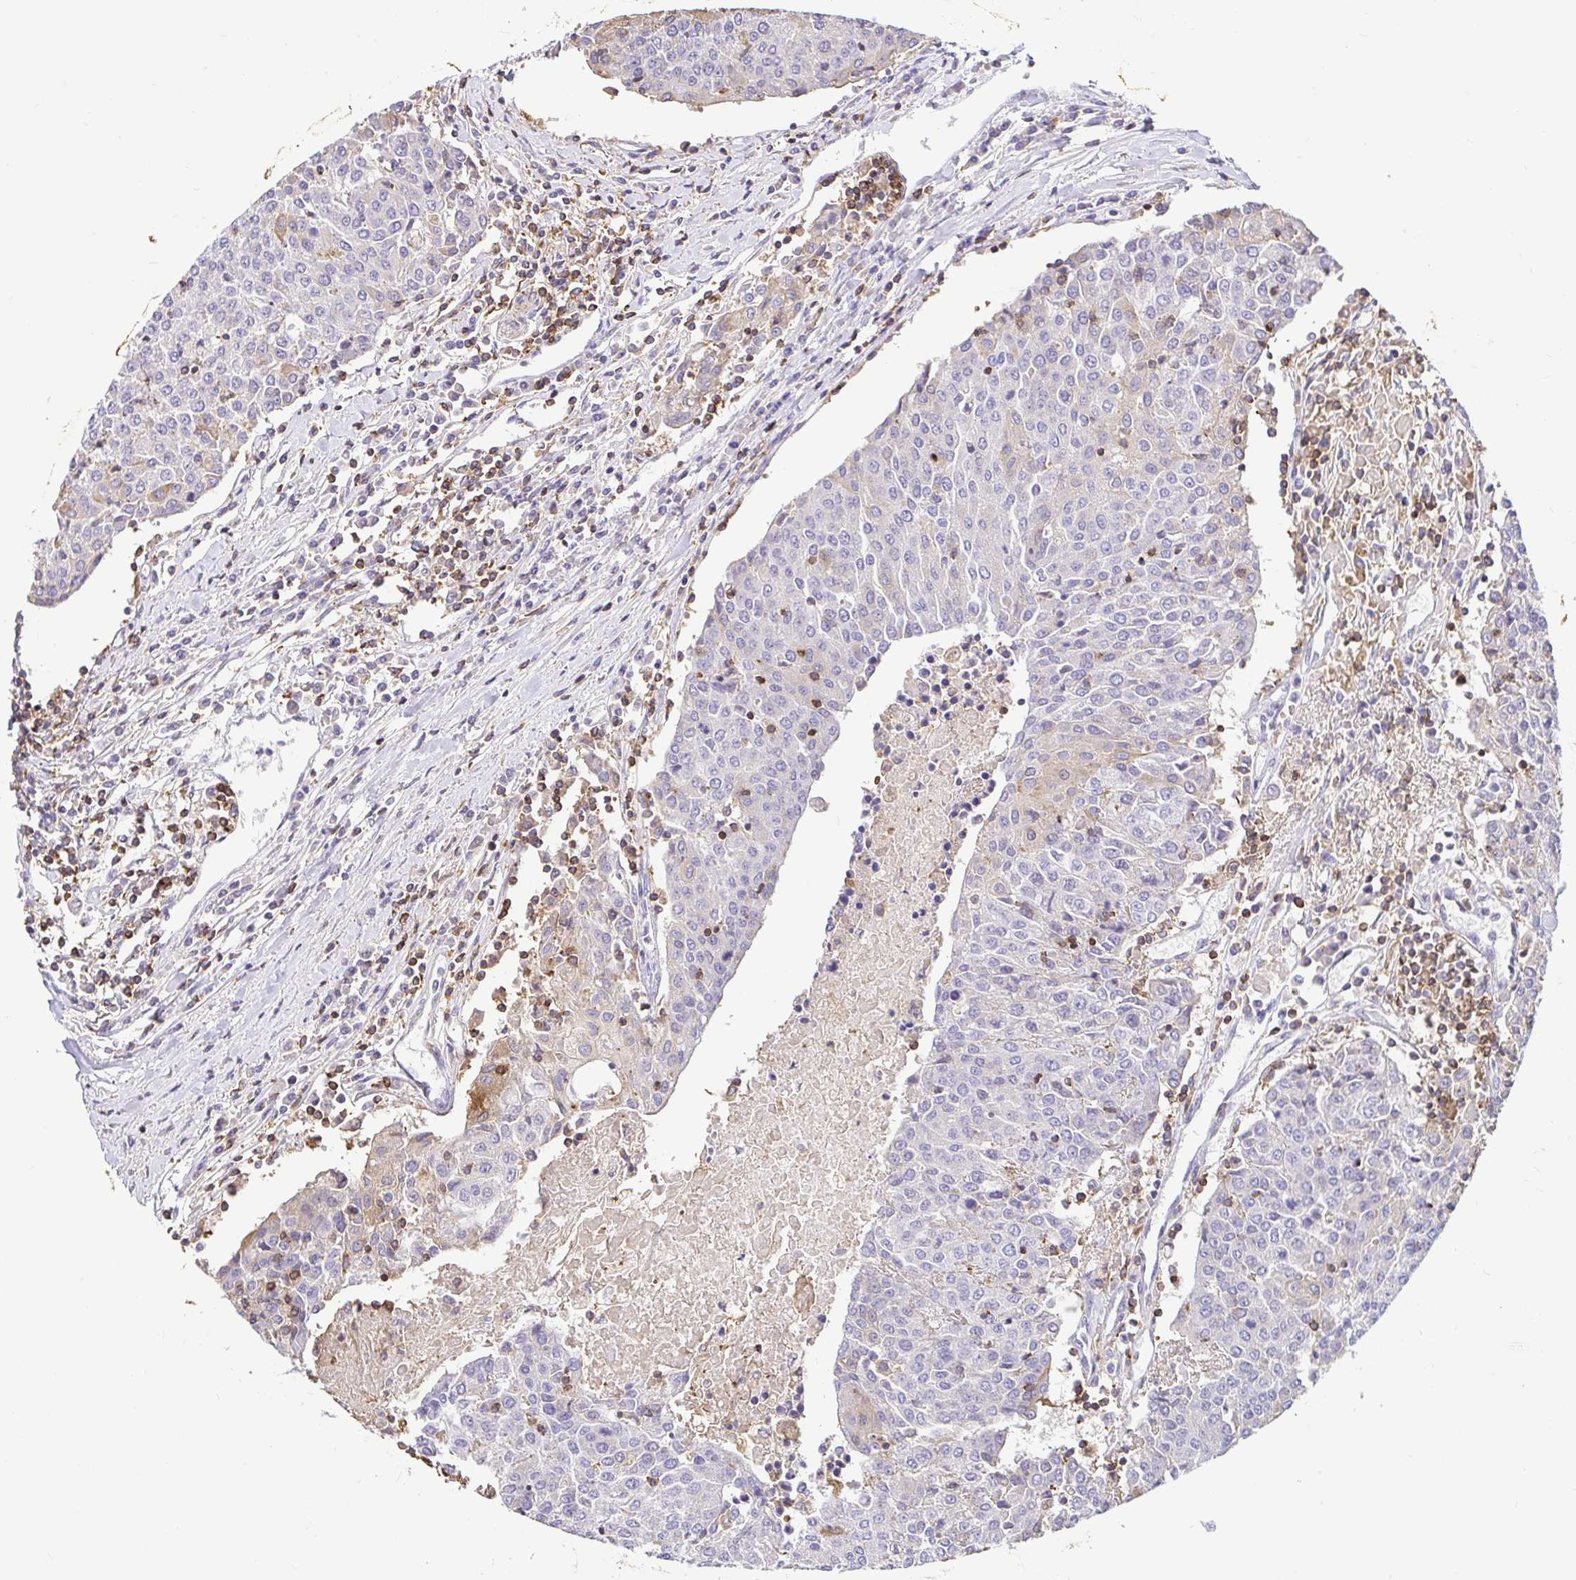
{"staining": {"intensity": "negative", "quantity": "none", "location": "none"}, "tissue": "urothelial cancer", "cell_type": "Tumor cells", "image_type": "cancer", "snomed": [{"axis": "morphology", "description": "Urothelial carcinoma, High grade"}, {"axis": "topography", "description": "Urinary bladder"}], "caption": "High-grade urothelial carcinoma was stained to show a protein in brown. There is no significant expression in tumor cells.", "gene": "SKAP1", "patient": {"sex": "female", "age": 85}}